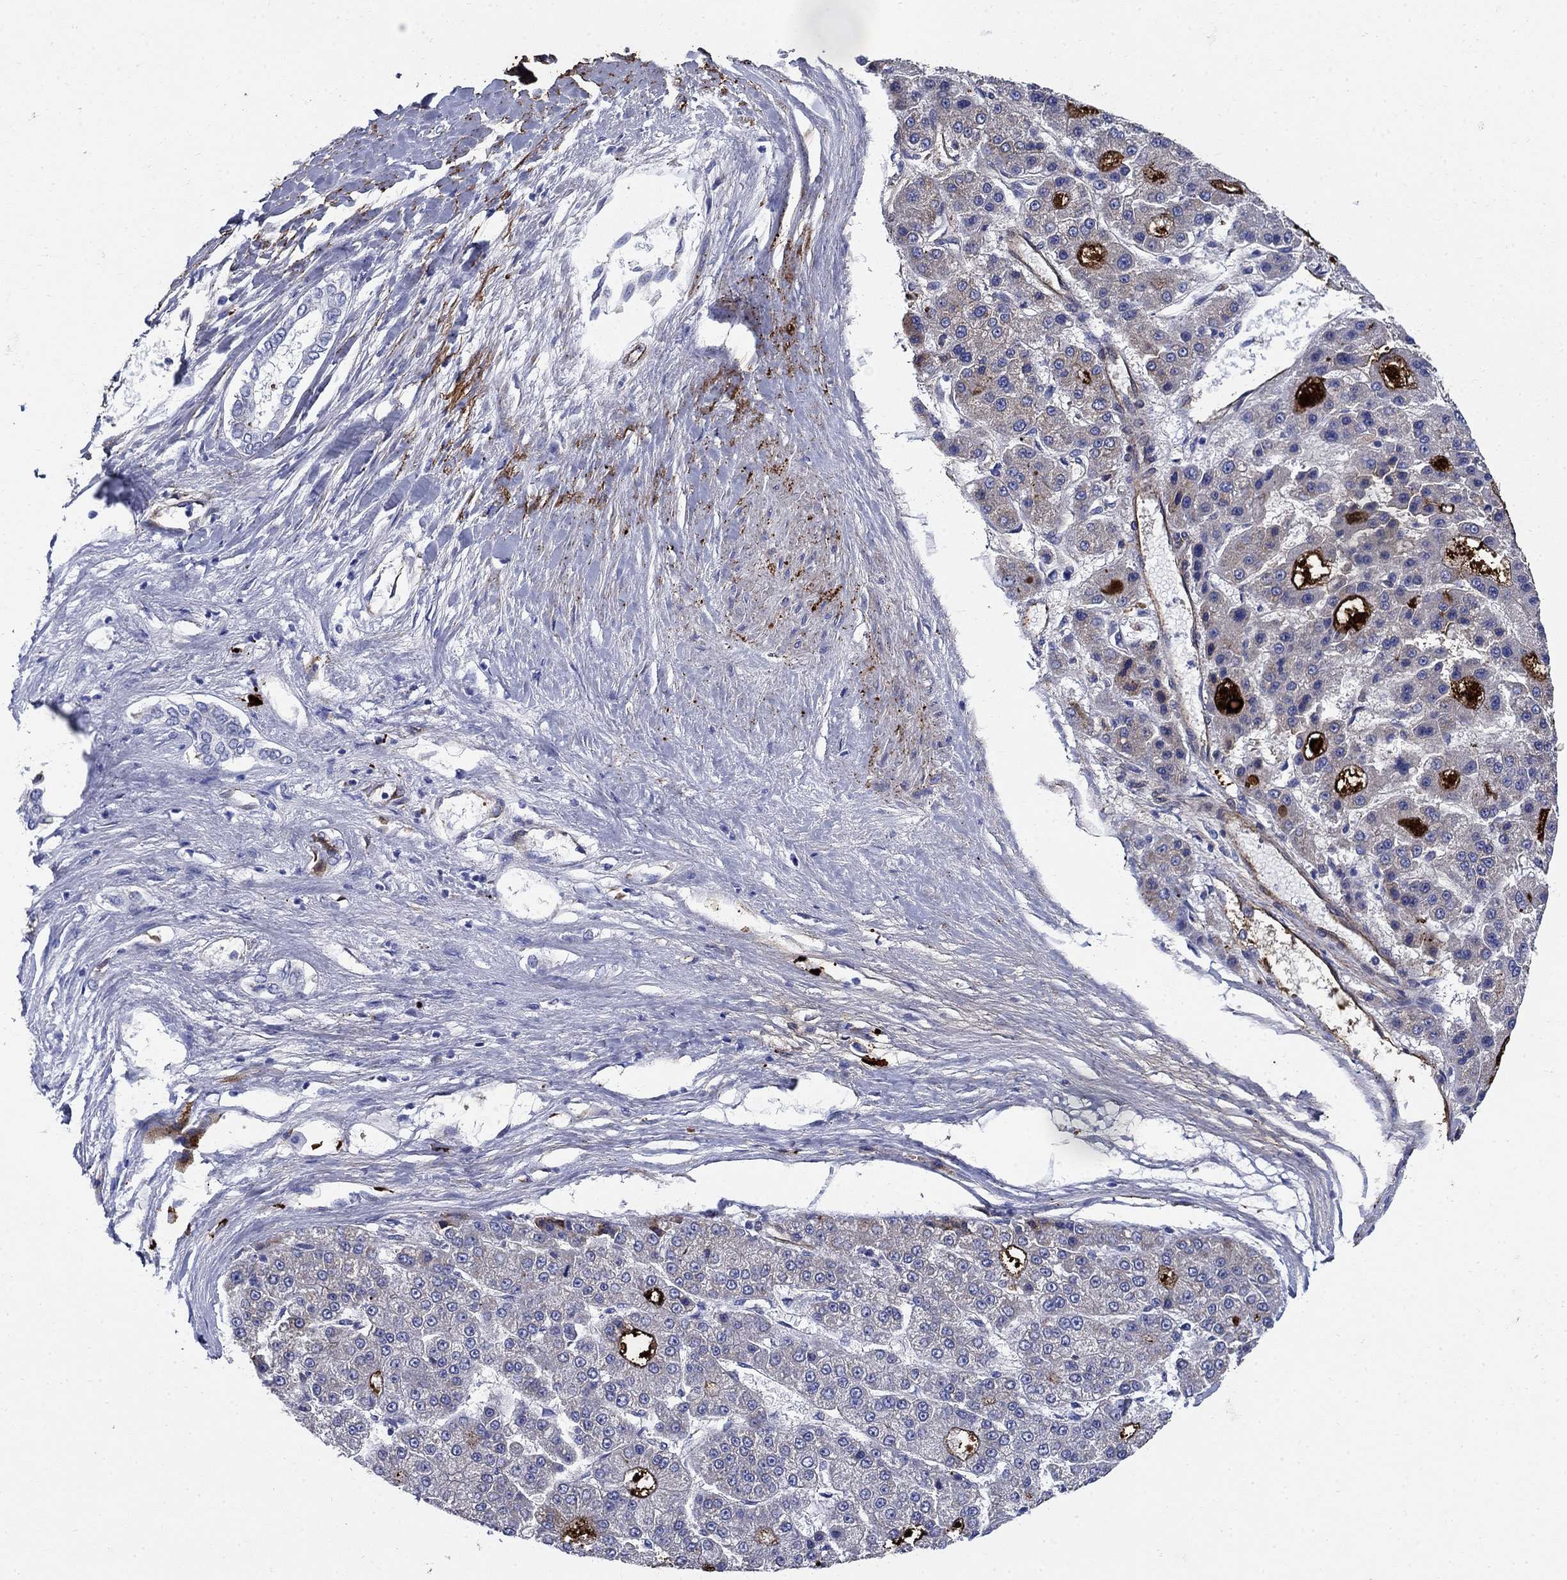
{"staining": {"intensity": "negative", "quantity": "none", "location": "none"}, "tissue": "liver cancer", "cell_type": "Tumor cells", "image_type": "cancer", "snomed": [{"axis": "morphology", "description": "Carcinoma, Hepatocellular, NOS"}, {"axis": "topography", "description": "Liver"}], "caption": "IHC micrograph of liver cancer stained for a protein (brown), which displays no expression in tumor cells.", "gene": "VTN", "patient": {"sex": "male", "age": 70}}